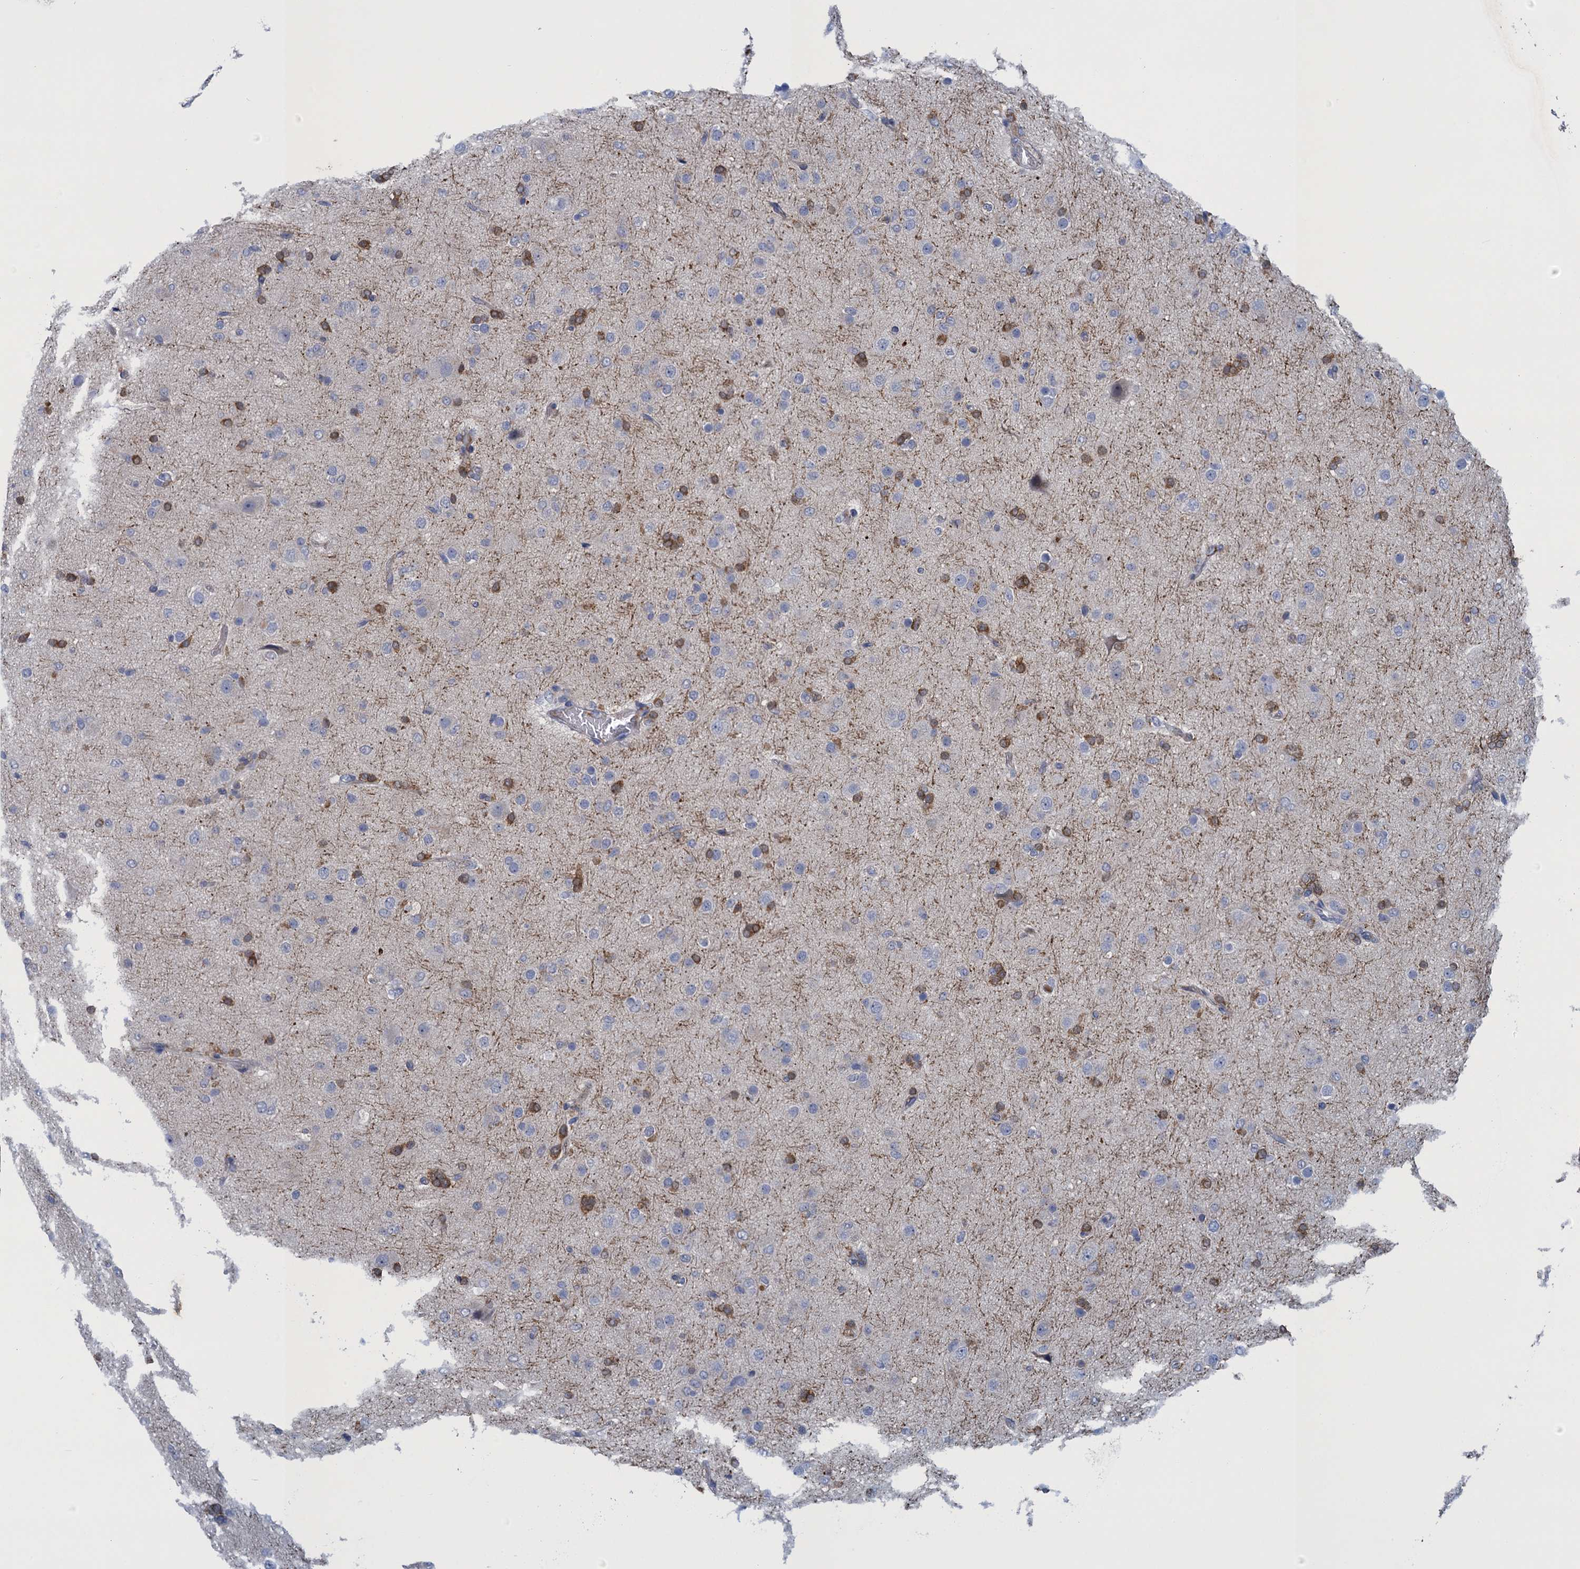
{"staining": {"intensity": "moderate", "quantity": "<25%", "location": "cytoplasmic/membranous"}, "tissue": "glioma", "cell_type": "Tumor cells", "image_type": "cancer", "snomed": [{"axis": "morphology", "description": "Glioma, malignant, Low grade"}, {"axis": "topography", "description": "Brain"}], "caption": "A high-resolution photomicrograph shows IHC staining of glioma, which displays moderate cytoplasmic/membranous staining in about <25% of tumor cells. Nuclei are stained in blue.", "gene": "SCEL", "patient": {"sex": "male", "age": 65}}